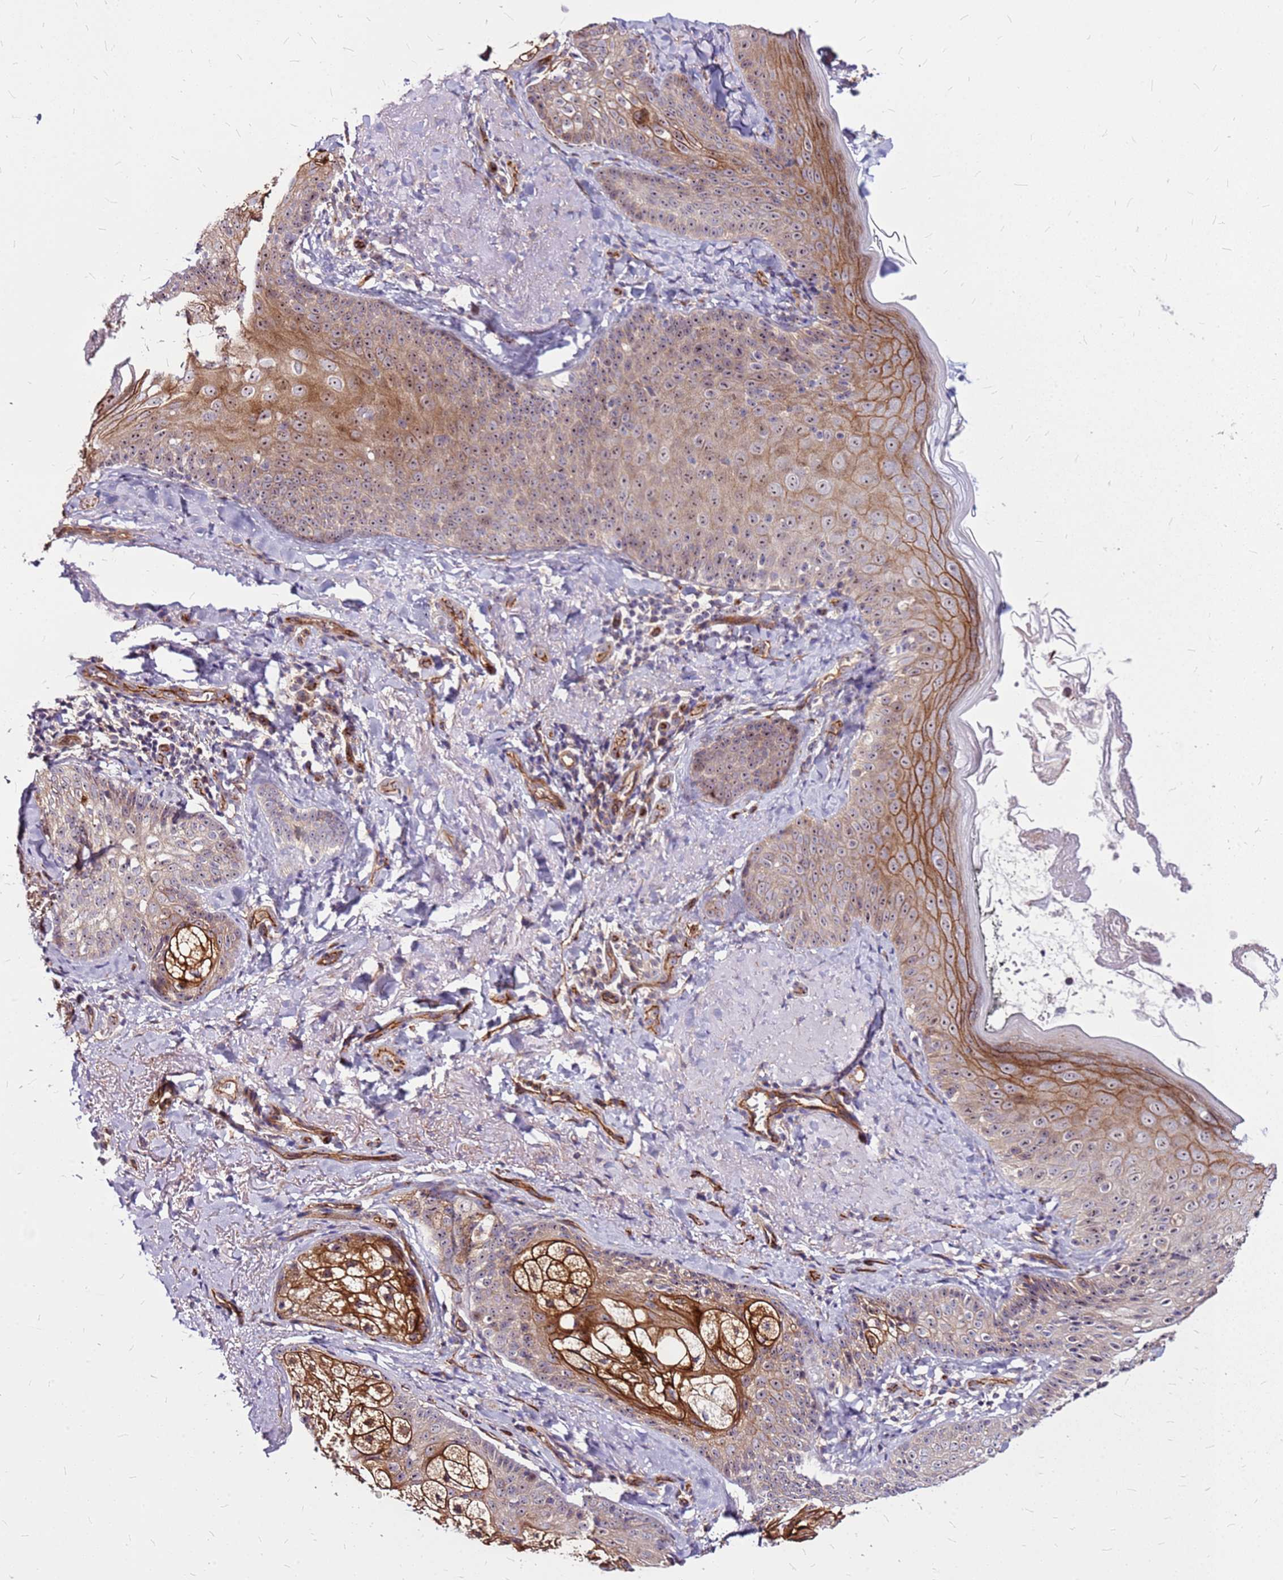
{"staining": {"intensity": "moderate", "quantity": ">75%", "location": "cytoplasmic/membranous"}, "tissue": "skin", "cell_type": "Fibroblasts", "image_type": "normal", "snomed": [{"axis": "morphology", "description": "Normal tissue, NOS"}, {"axis": "topography", "description": "Skin"}], "caption": "IHC image of unremarkable skin stained for a protein (brown), which demonstrates medium levels of moderate cytoplasmic/membranous expression in about >75% of fibroblasts.", "gene": "TOPAZ1", "patient": {"sex": "male", "age": 57}}